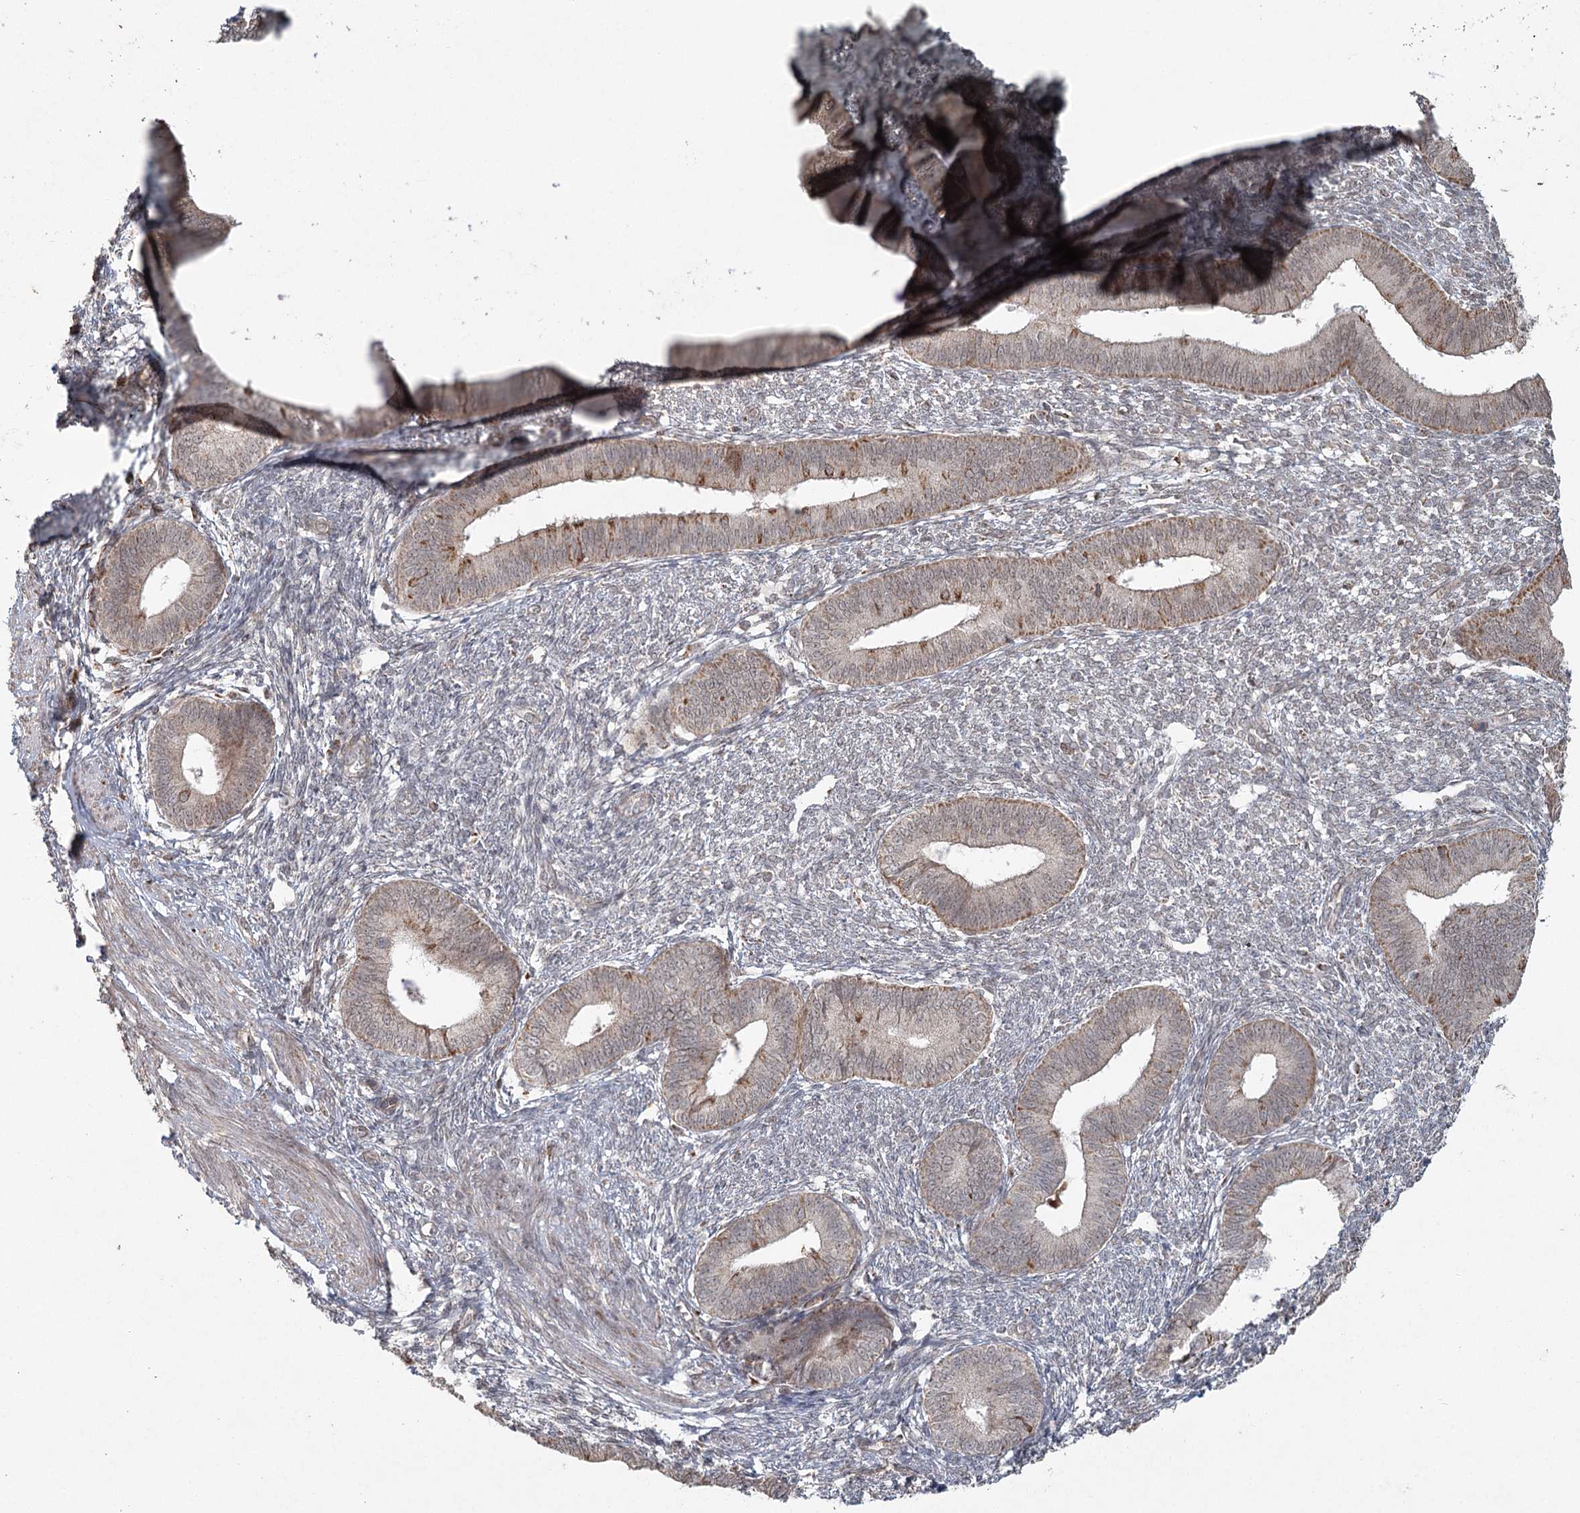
{"staining": {"intensity": "negative", "quantity": "none", "location": "none"}, "tissue": "endometrium", "cell_type": "Cells in endometrial stroma", "image_type": "normal", "snomed": [{"axis": "morphology", "description": "Normal tissue, NOS"}, {"axis": "topography", "description": "Endometrium"}], "caption": "DAB immunohistochemical staining of benign human endometrium demonstrates no significant positivity in cells in endometrial stroma.", "gene": "LACTB", "patient": {"sex": "female", "age": 46}}